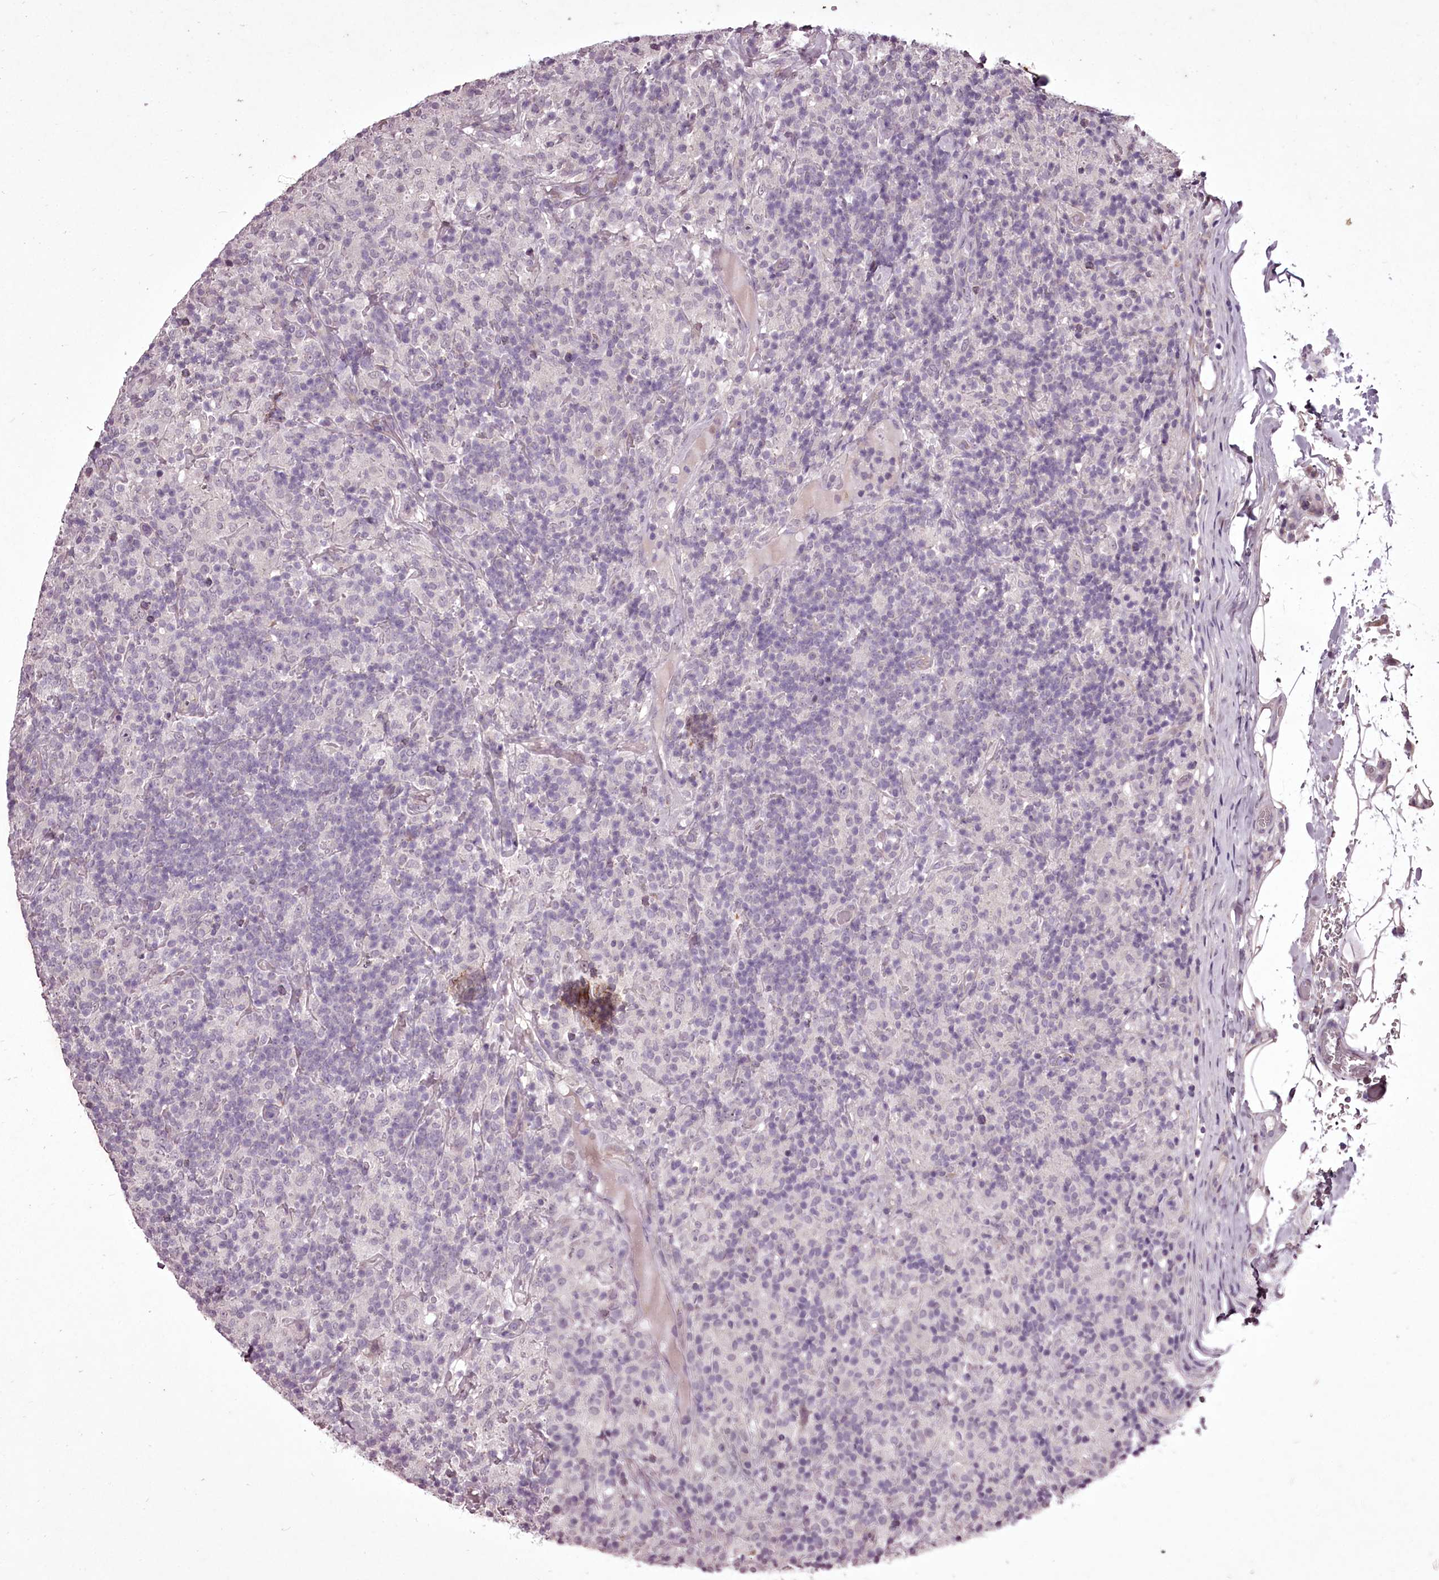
{"staining": {"intensity": "negative", "quantity": "none", "location": "none"}, "tissue": "lymphoma", "cell_type": "Tumor cells", "image_type": "cancer", "snomed": [{"axis": "morphology", "description": "Hodgkin's disease, NOS"}, {"axis": "topography", "description": "Lymph node"}], "caption": "This is a image of immunohistochemistry (IHC) staining of Hodgkin's disease, which shows no expression in tumor cells.", "gene": "C1orf56", "patient": {"sex": "male", "age": 70}}